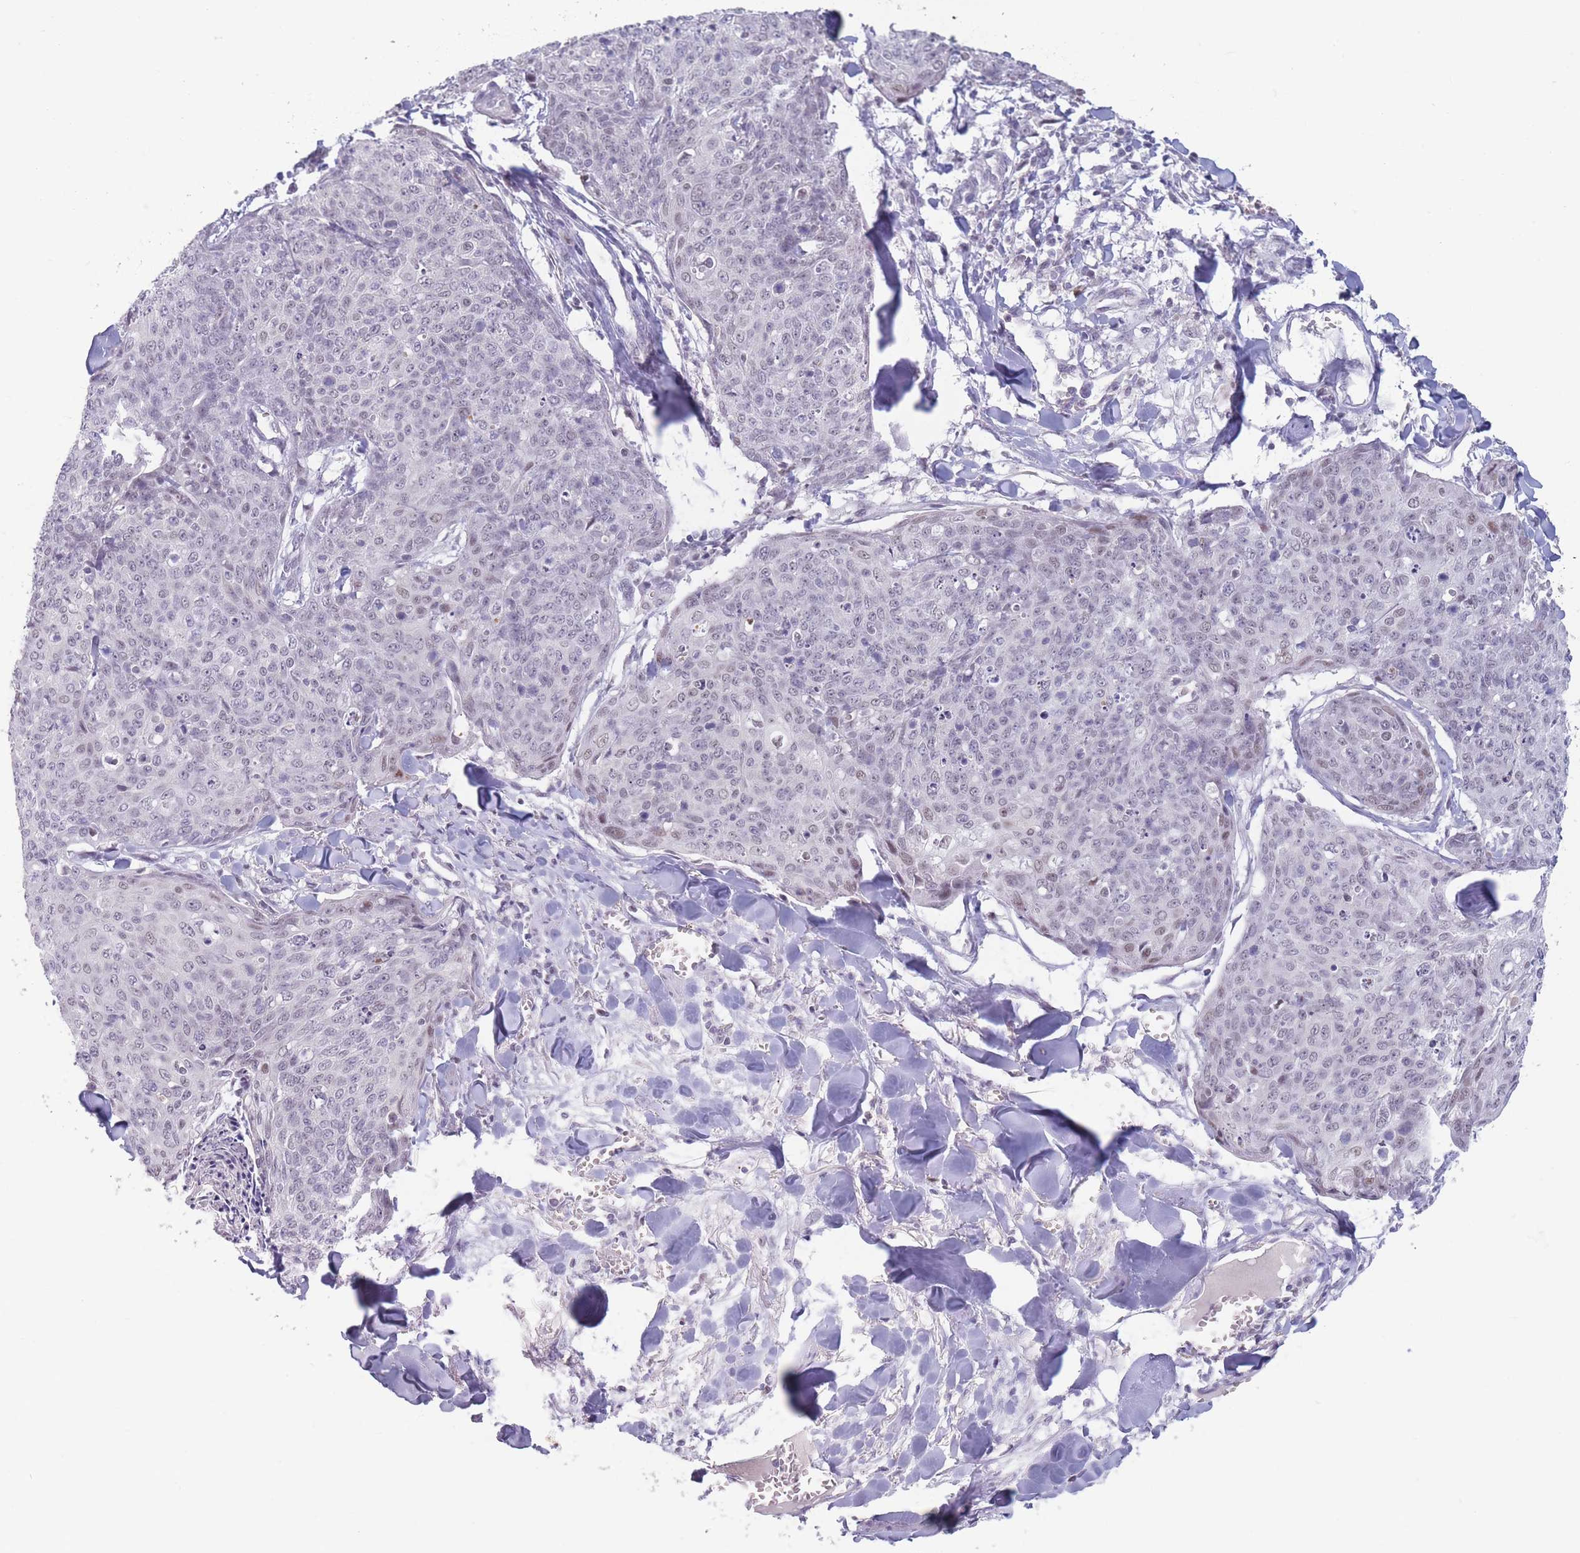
{"staining": {"intensity": "weak", "quantity": "<25%", "location": "nuclear"}, "tissue": "skin cancer", "cell_type": "Tumor cells", "image_type": "cancer", "snomed": [{"axis": "morphology", "description": "Squamous cell carcinoma, NOS"}, {"axis": "topography", "description": "Skin"}, {"axis": "topography", "description": "Vulva"}], "caption": "A high-resolution histopathology image shows immunohistochemistry (IHC) staining of skin cancer (squamous cell carcinoma), which reveals no significant positivity in tumor cells.", "gene": "ARID3B", "patient": {"sex": "female", "age": 85}}